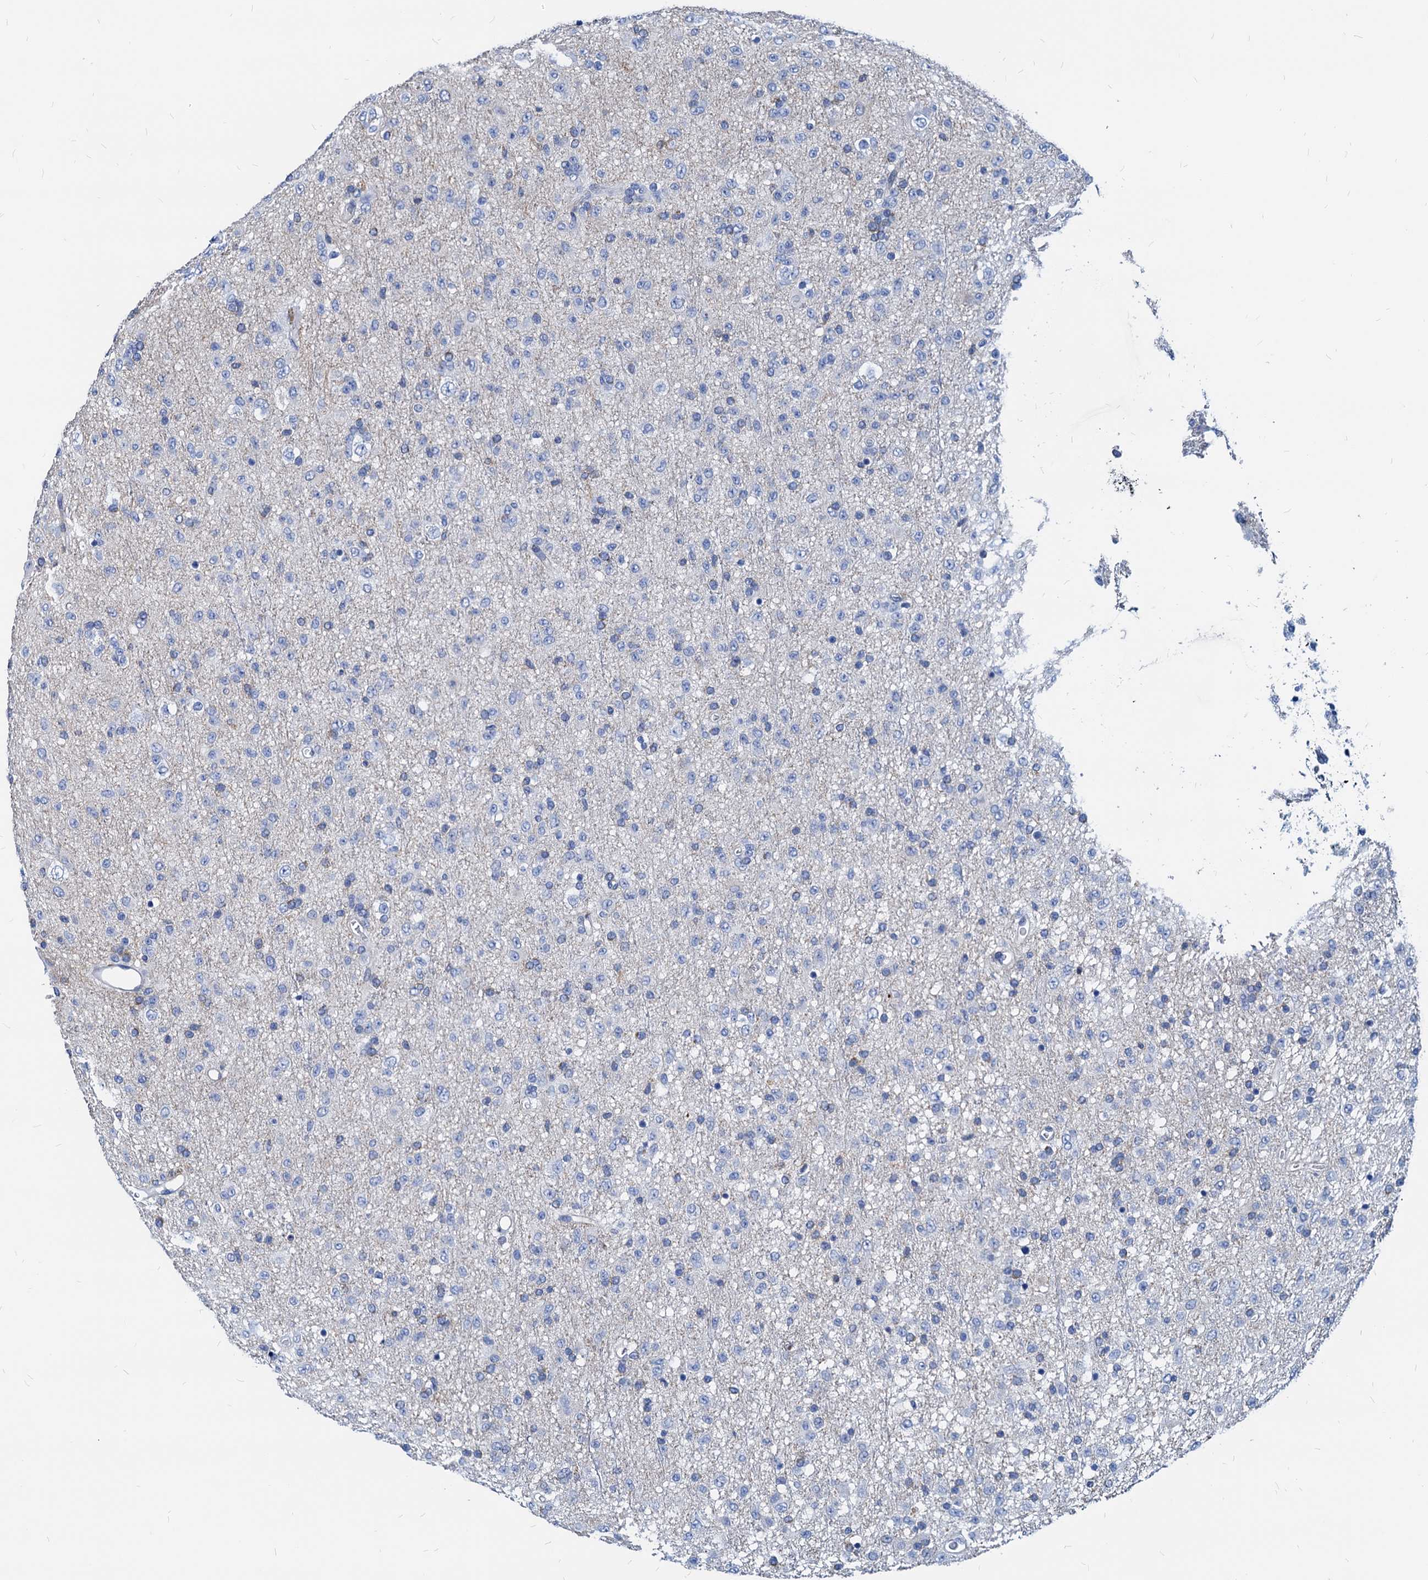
{"staining": {"intensity": "negative", "quantity": "none", "location": "none"}, "tissue": "glioma", "cell_type": "Tumor cells", "image_type": "cancer", "snomed": [{"axis": "morphology", "description": "Glioma, malignant, Low grade"}, {"axis": "topography", "description": "Brain"}], "caption": "Glioma stained for a protein using IHC displays no expression tumor cells.", "gene": "LCP2", "patient": {"sex": "male", "age": 65}}